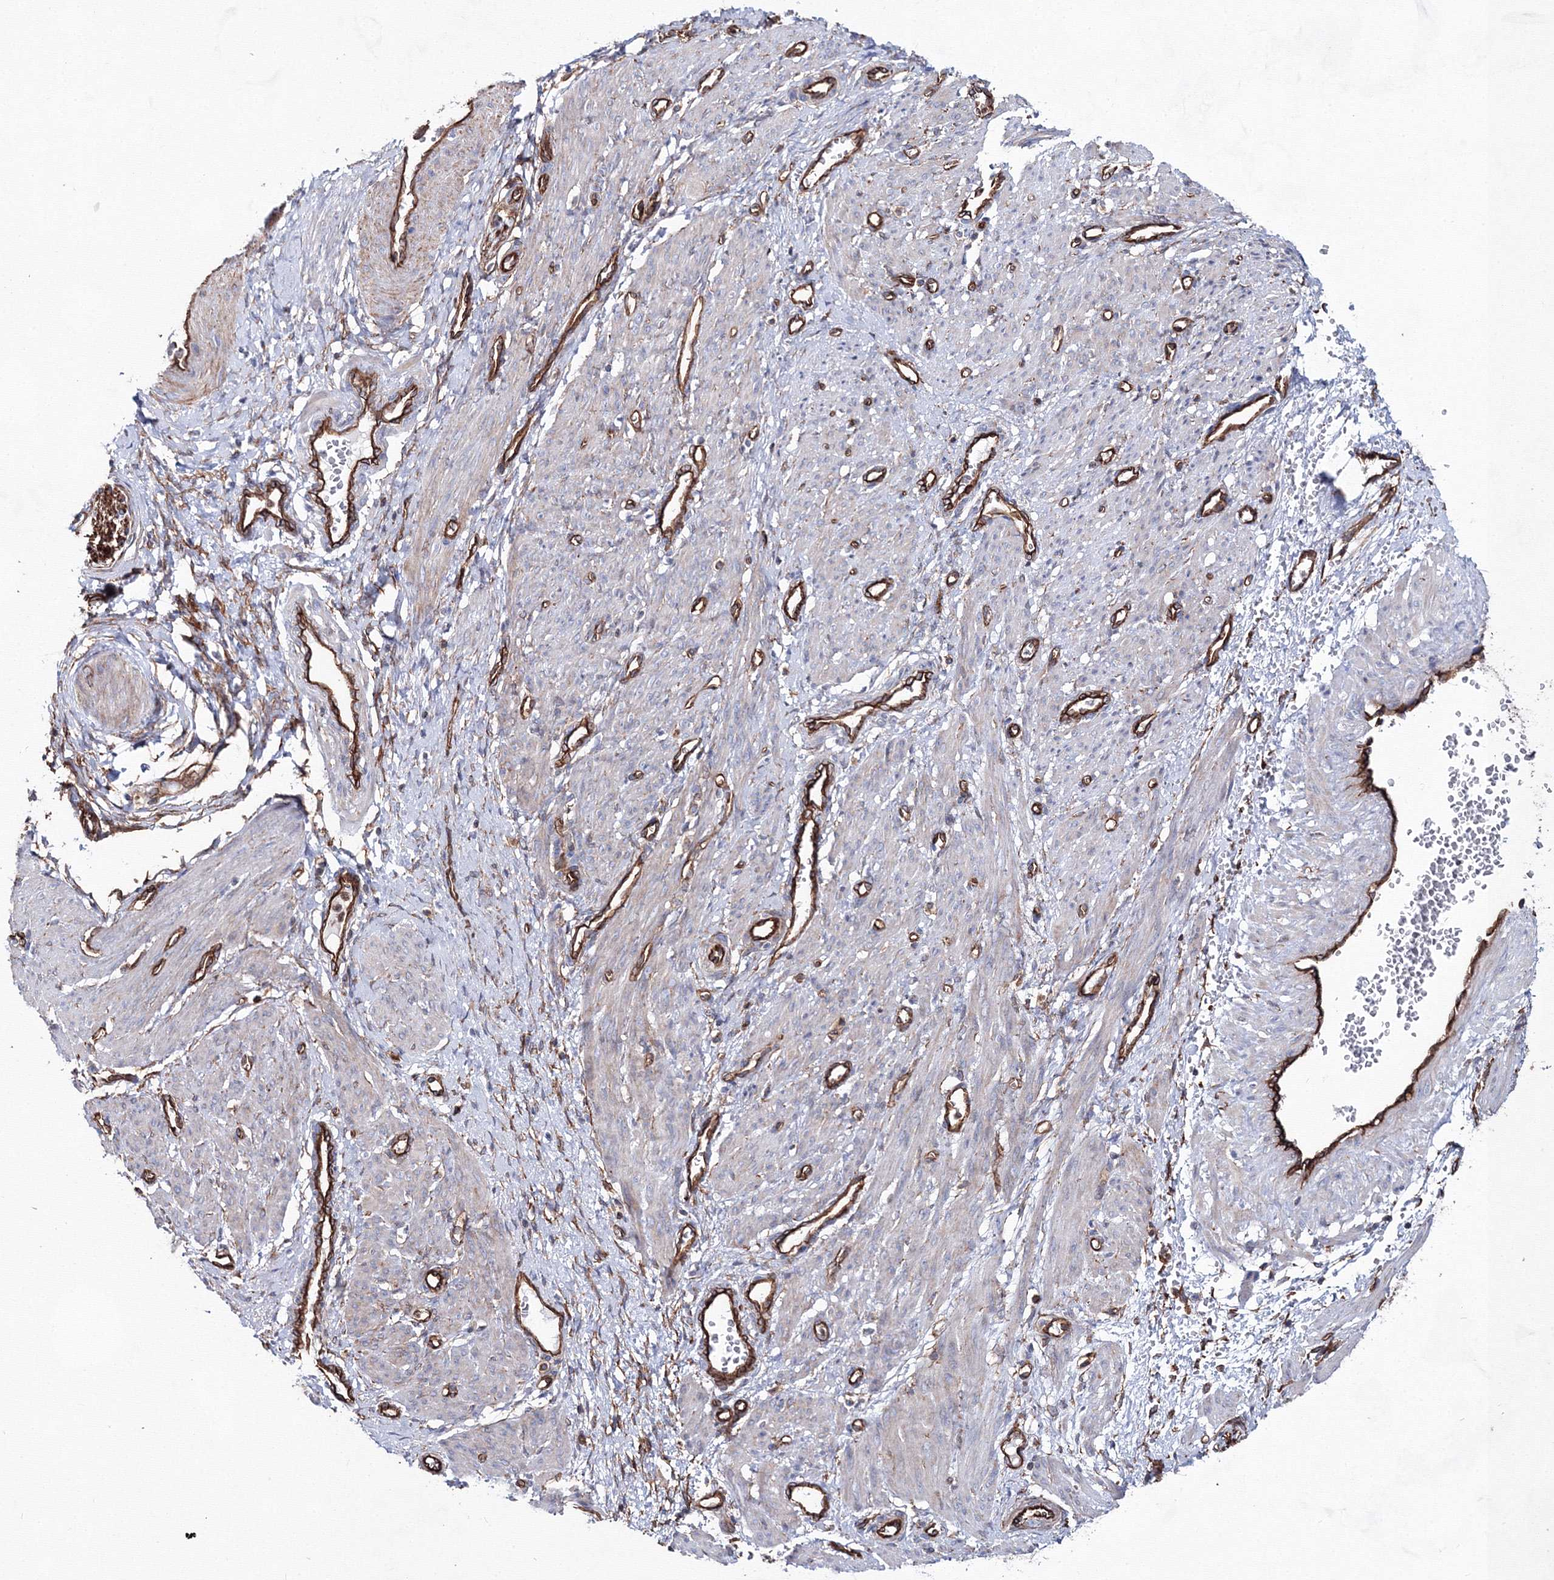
{"staining": {"intensity": "weak", "quantity": "<25%", "location": "cytoplasmic/membranous"}, "tissue": "smooth muscle", "cell_type": "Smooth muscle cells", "image_type": "normal", "snomed": [{"axis": "morphology", "description": "Normal tissue, NOS"}, {"axis": "topography", "description": "Endometrium"}], "caption": "Immunohistochemistry (IHC) of normal smooth muscle displays no expression in smooth muscle cells.", "gene": "ANKRD37", "patient": {"sex": "female", "age": 33}}